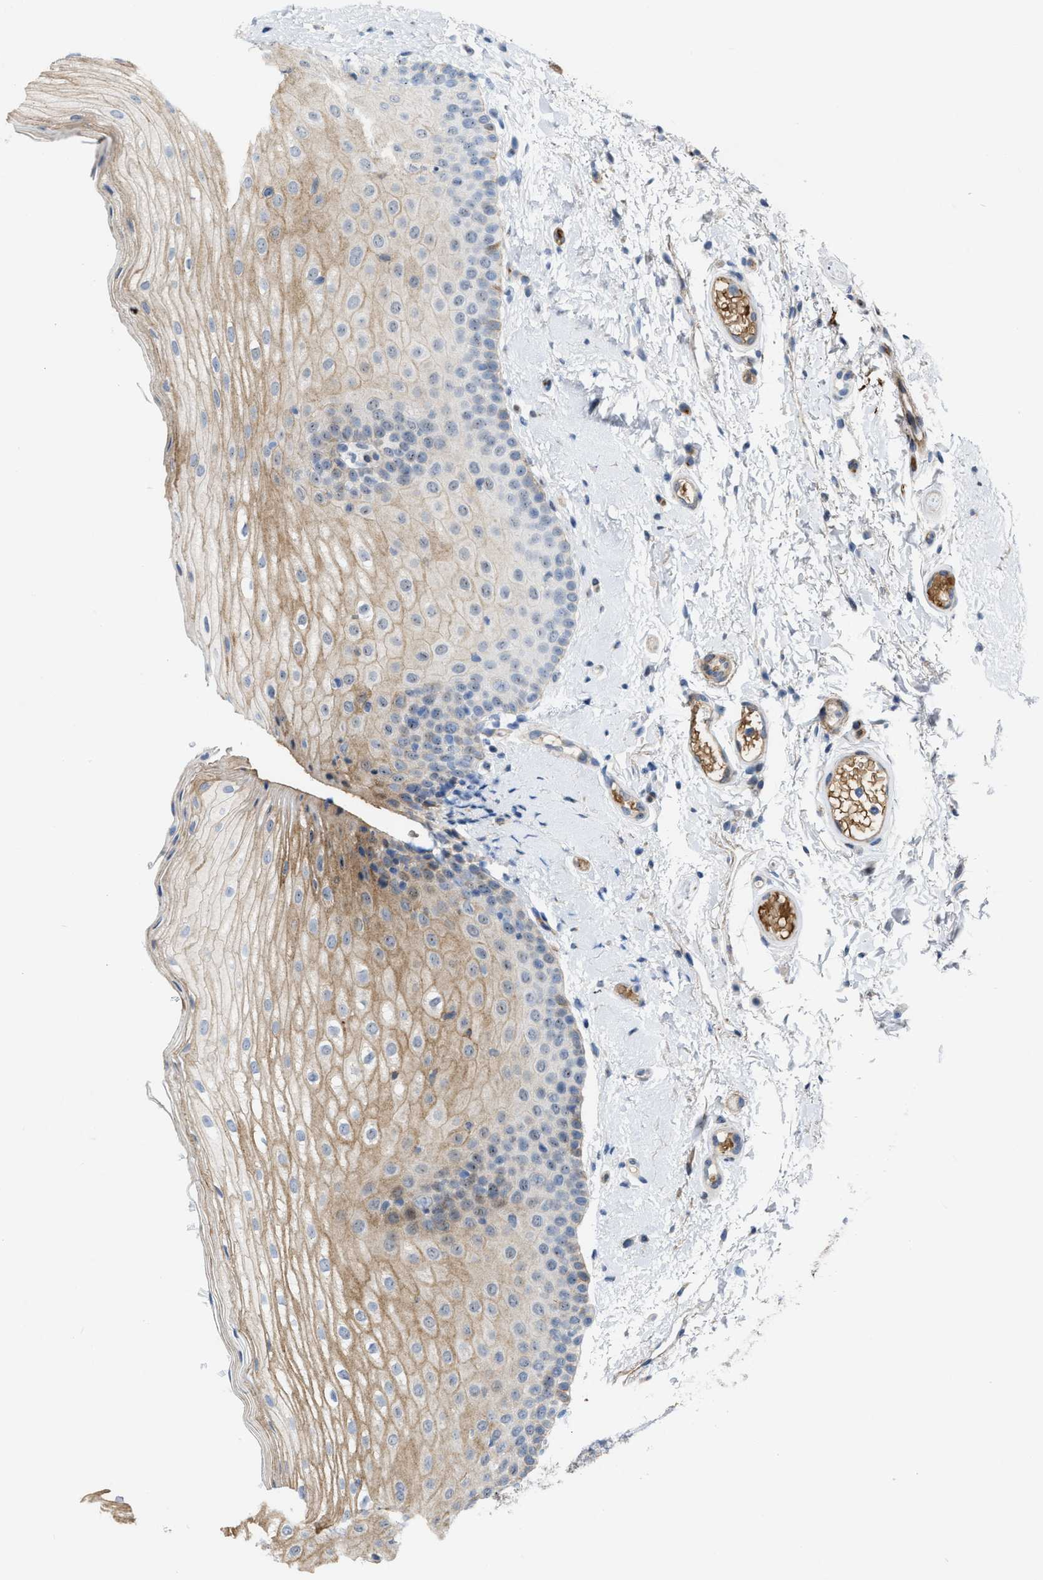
{"staining": {"intensity": "moderate", "quantity": "25%-75%", "location": "cytoplasmic/membranous,nuclear"}, "tissue": "oral mucosa", "cell_type": "Squamous epithelial cells", "image_type": "normal", "snomed": [{"axis": "morphology", "description": "Normal tissue, NOS"}, {"axis": "topography", "description": "Skin"}, {"axis": "topography", "description": "Oral tissue"}], "caption": "This photomicrograph reveals immunohistochemistry (IHC) staining of benign oral mucosa, with medium moderate cytoplasmic/membranous,nuclear positivity in approximately 25%-75% of squamous epithelial cells.", "gene": "POLR1F", "patient": {"sex": "male", "age": 84}}